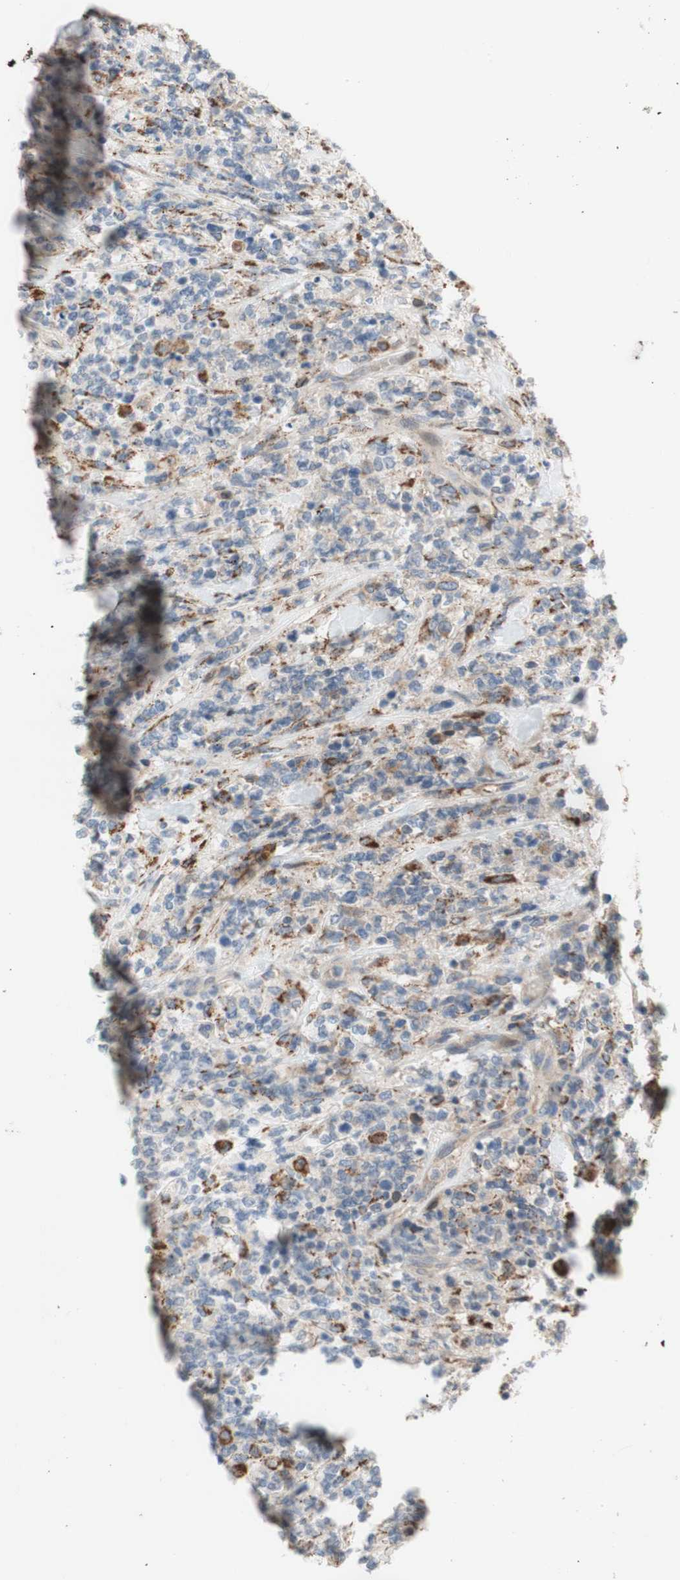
{"staining": {"intensity": "negative", "quantity": "none", "location": "none"}, "tissue": "lymphoma", "cell_type": "Tumor cells", "image_type": "cancer", "snomed": [{"axis": "morphology", "description": "Malignant lymphoma, non-Hodgkin's type, High grade"}, {"axis": "topography", "description": "Soft tissue"}], "caption": "This photomicrograph is of lymphoma stained with immunohistochemistry (IHC) to label a protein in brown with the nuclei are counter-stained blue. There is no positivity in tumor cells.", "gene": "PTPN21", "patient": {"sex": "male", "age": 18}}